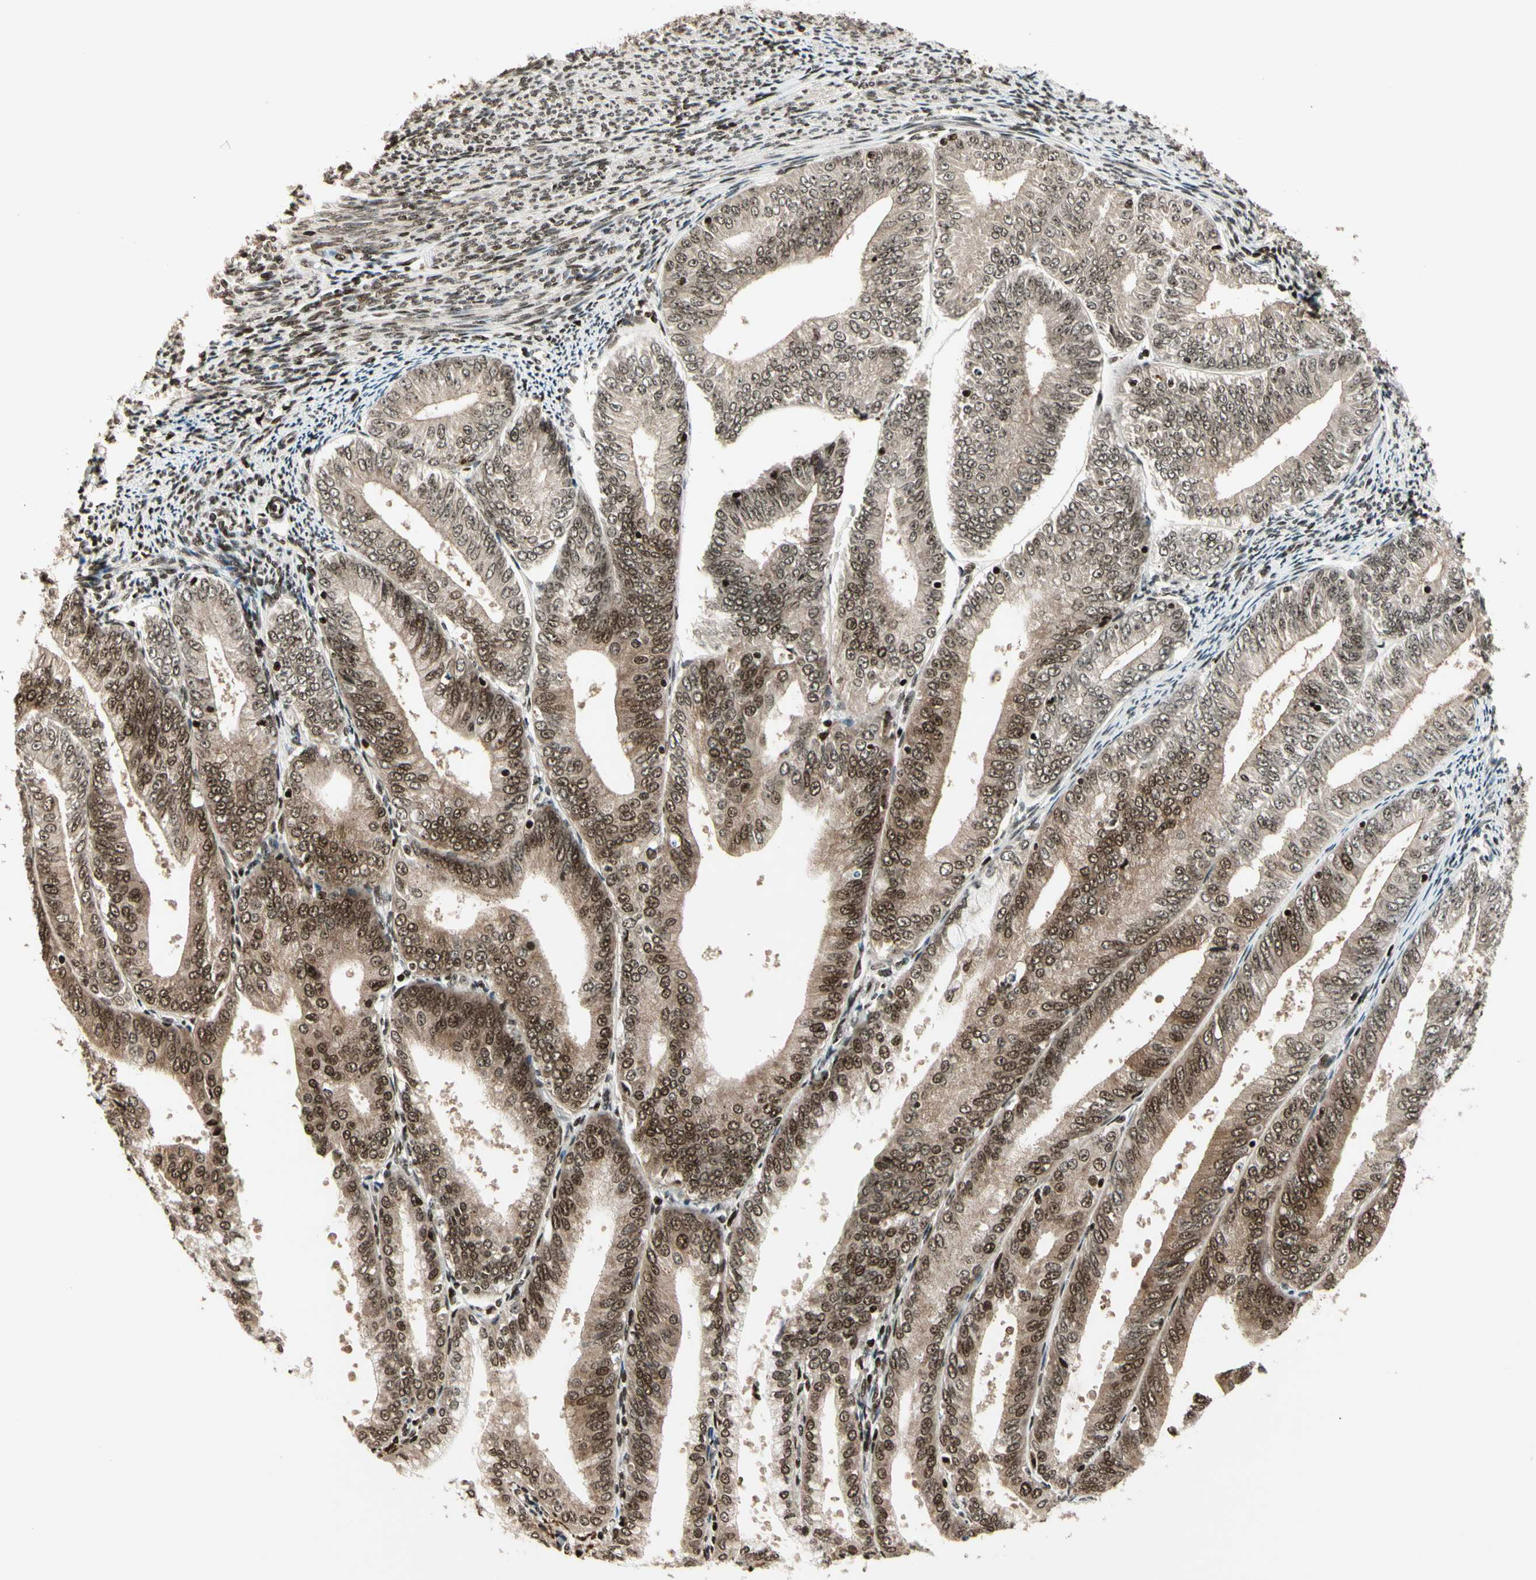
{"staining": {"intensity": "moderate", "quantity": ">75%", "location": "cytoplasmic/membranous,nuclear"}, "tissue": "endometrial cancer", "cell_type": "Tumor cells", "image_type": "cancer", "snomed": [{"axis": "morphology", "description": "Adenocarcinoma, NOS"}, {"axis": "topography", "description": "Endometrium"}], "caption": "Immunohistochemistry staining of endometrial cancer (adenocarcinoma), which exhibits medium levels of moderate cytoplasmic/membranous and nuclear positivity in about >75% of tumor cells indicating moderate cytoplasmic/membranous and nuclear protein positivity. The staining was performed using DAB (3,3'-diaminobenzidine) (brown) for protein detection and nuclei were counterstained in hematoxylin (blue).", "gene": "TSHZ3", "patient": {"sex": "female", "age": 63}}